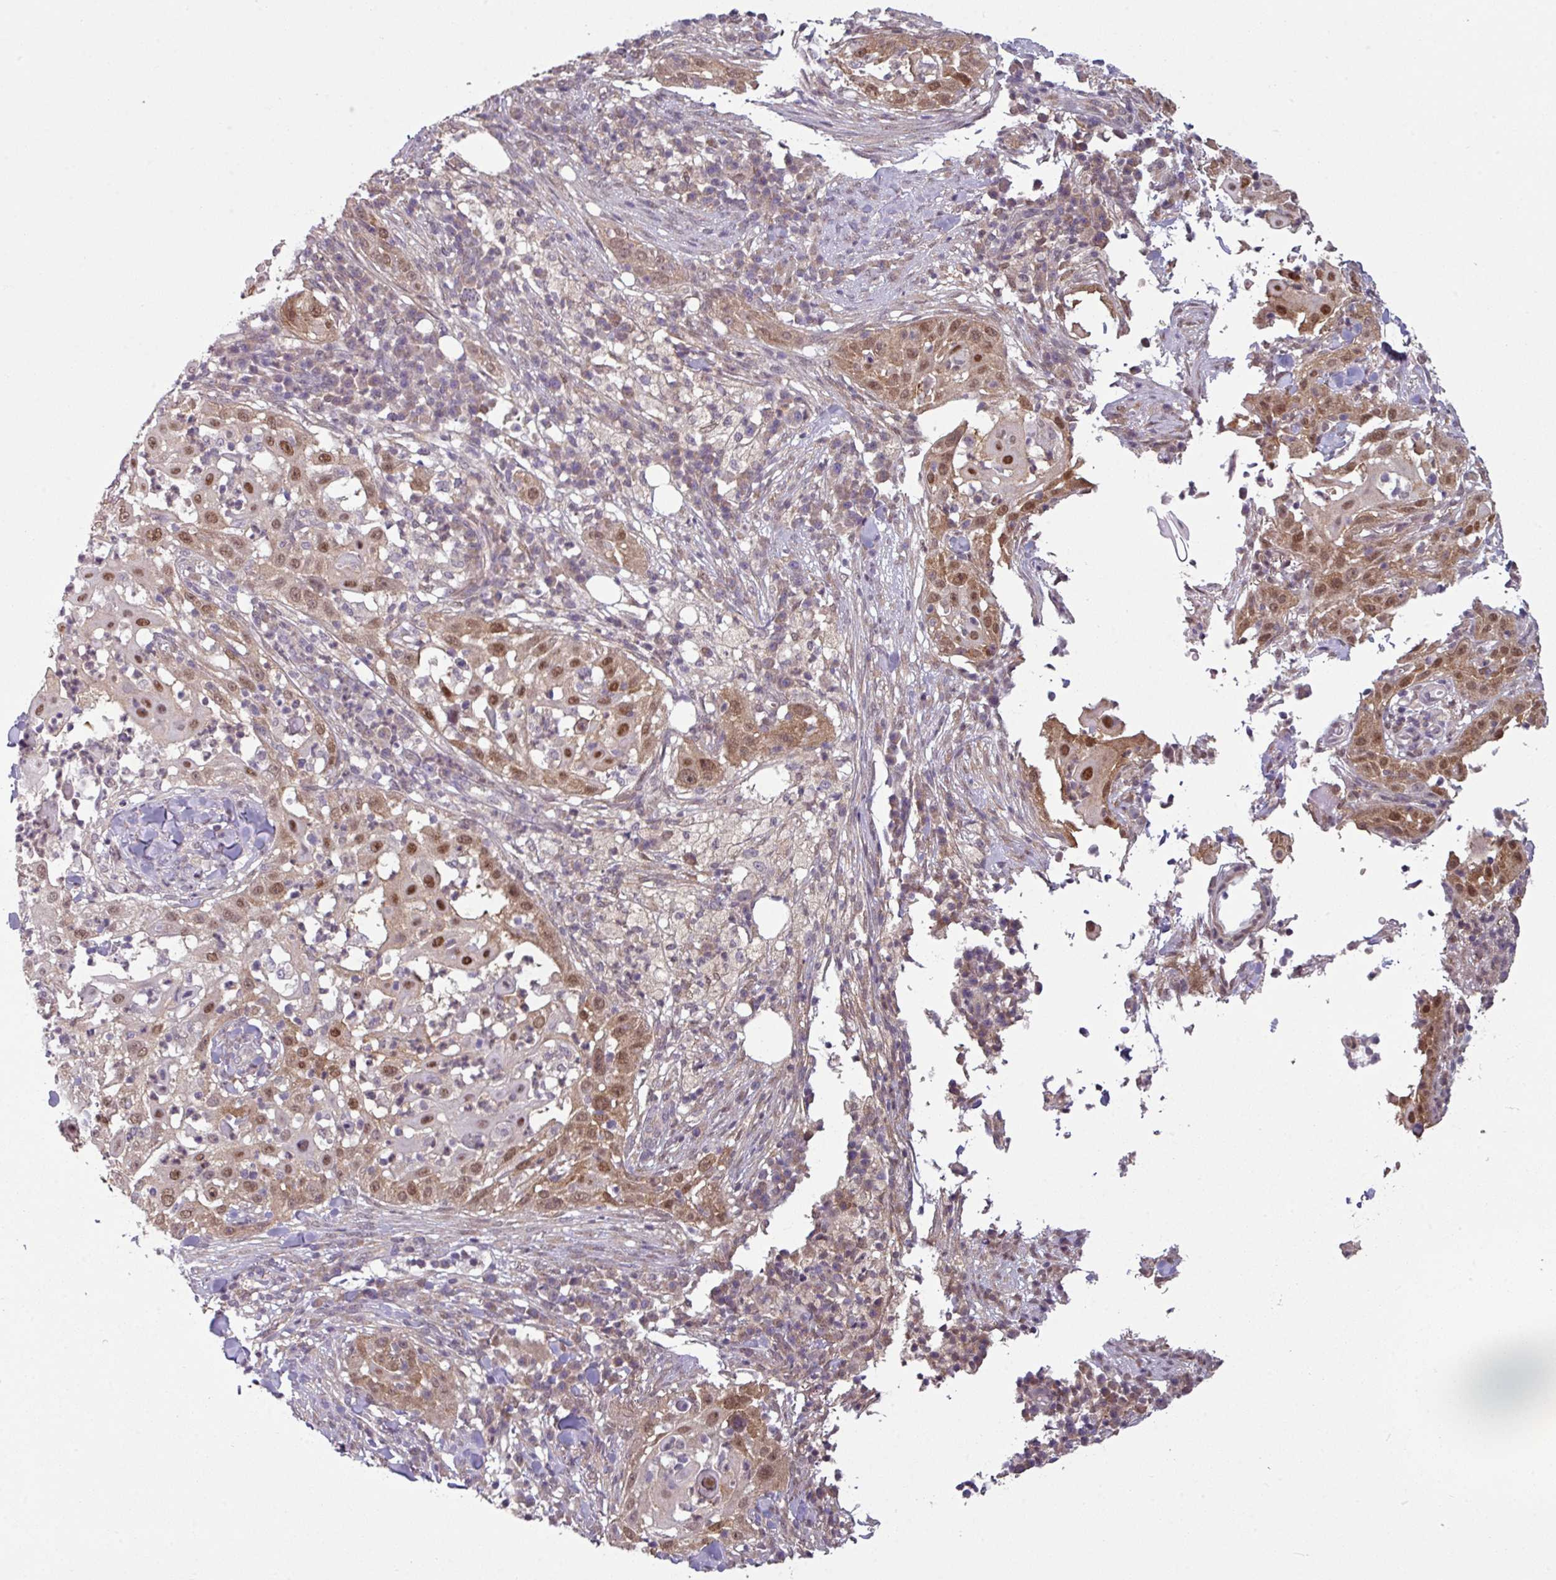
{"staining": {"intensity": "moderate", "quantity": "25%-75%", "location": "cytoplasmic/membranous,nuclear"}, "tissue": "skin cancer", "cell_type": "Tumor cells", "image_type": "cancer", "snomed": [{"axis": "morphology", "description": "Squamous cell carcinoma, NOS"}, {"axis": "topography", "description": "Skin"}], "caption": "Tumor cells reveal moderate cytoplasmic/membranous and nuclear positivity in approximately 25%-75% of cells in skin squamous cell carcinoma.", "gene": "TTLL12", "patient": {"sex": "female", "age": 44}}